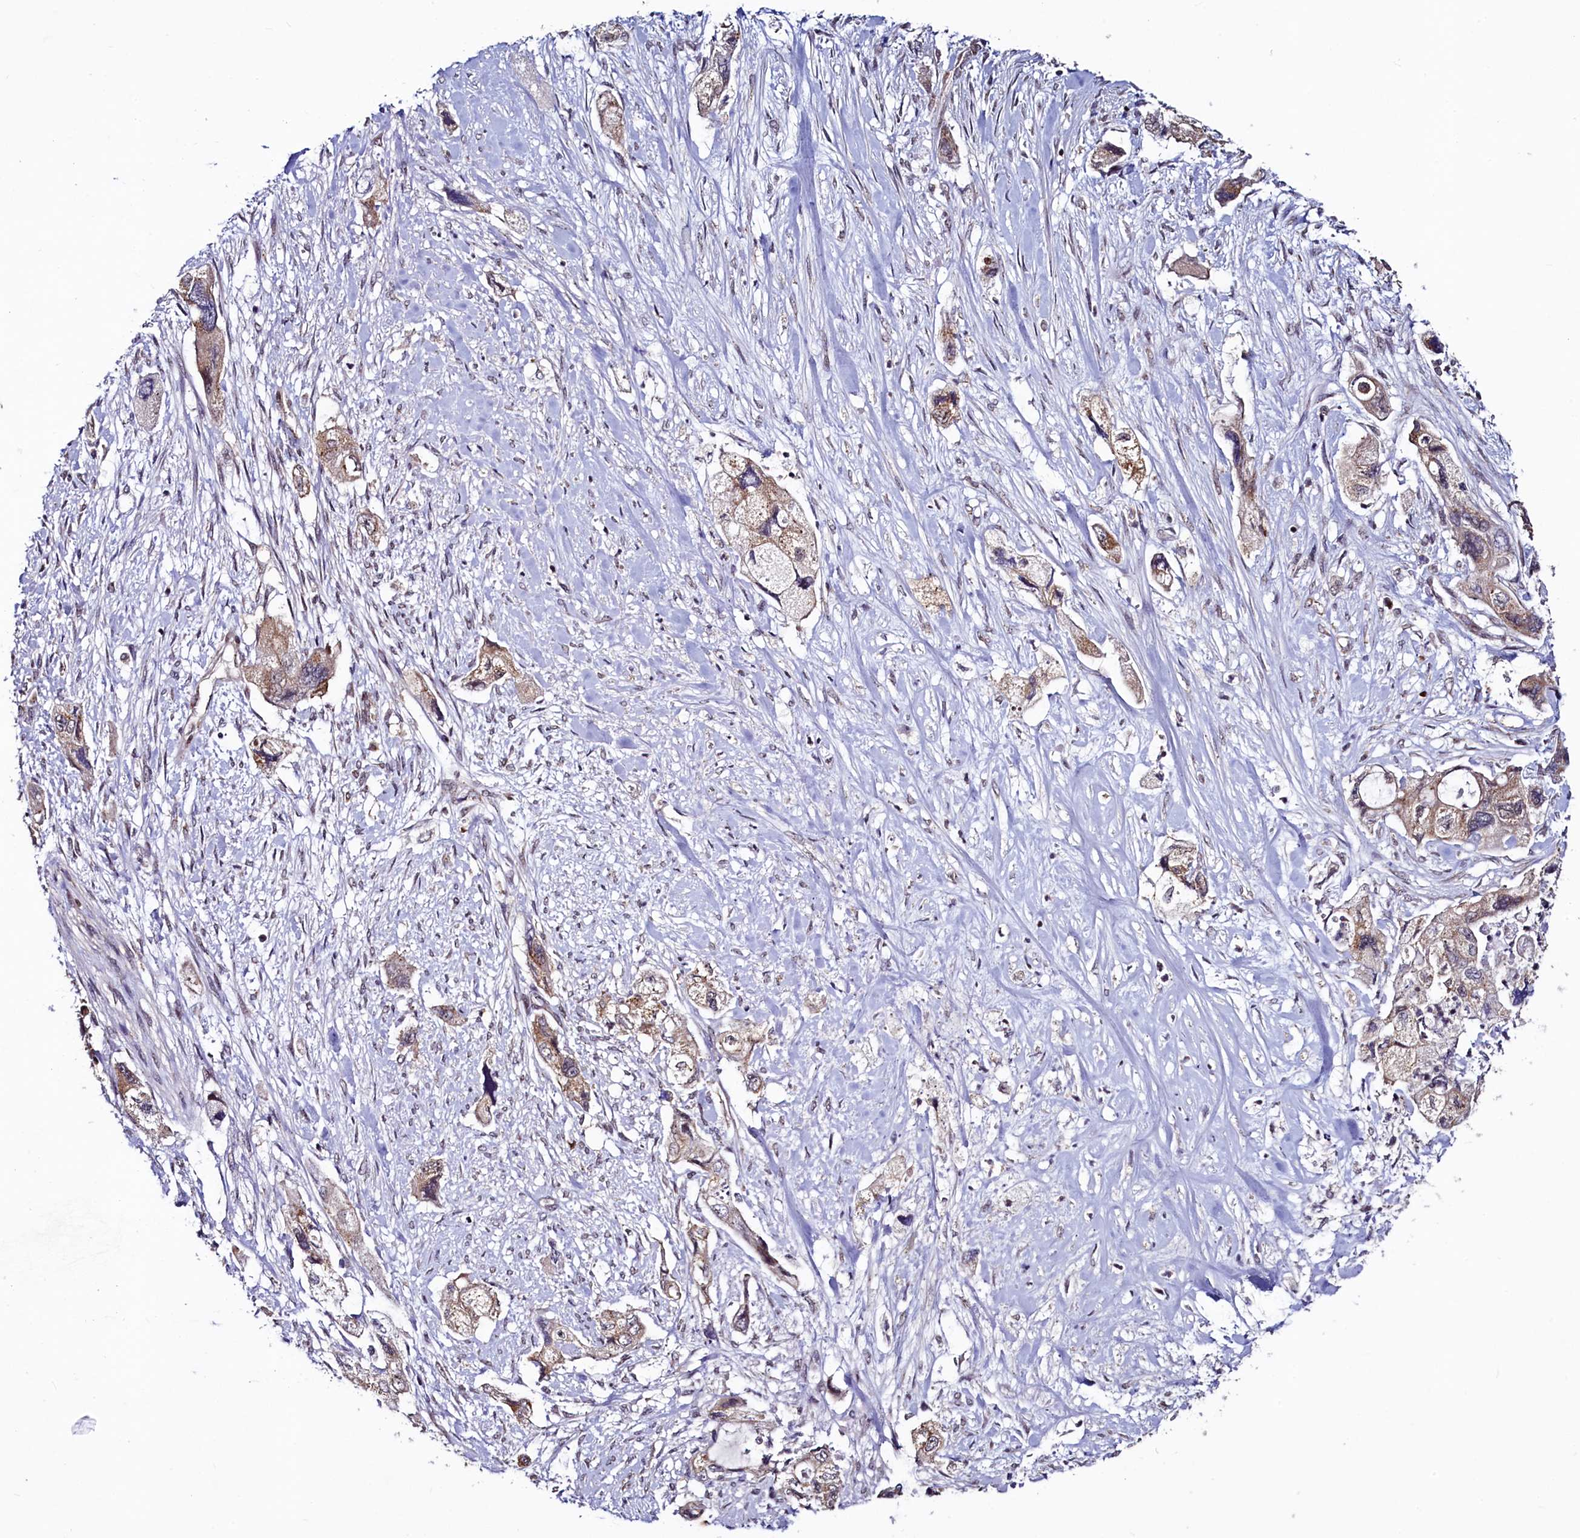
{"staining": {"intensity": "weak", "quantity": ">75%", "location": "cytoplasmic/membranous"}, "tissue": "pancreatic cancer", "cell_type": "Tumor cells", "image_type": "cancer", "snomed": [{"axis": "morphology", "description": "Adenocarcinoma, NOS"}, {"axis": "topography", "description": "Pancreas"}], "caption": "Protein staining shows weak cytoplasmic/membranous expression in approximately >75% of tumor cells in pancreatic cancer.", "gene": "SEC24C", "patient": {"sex": "female", "age": 73}}